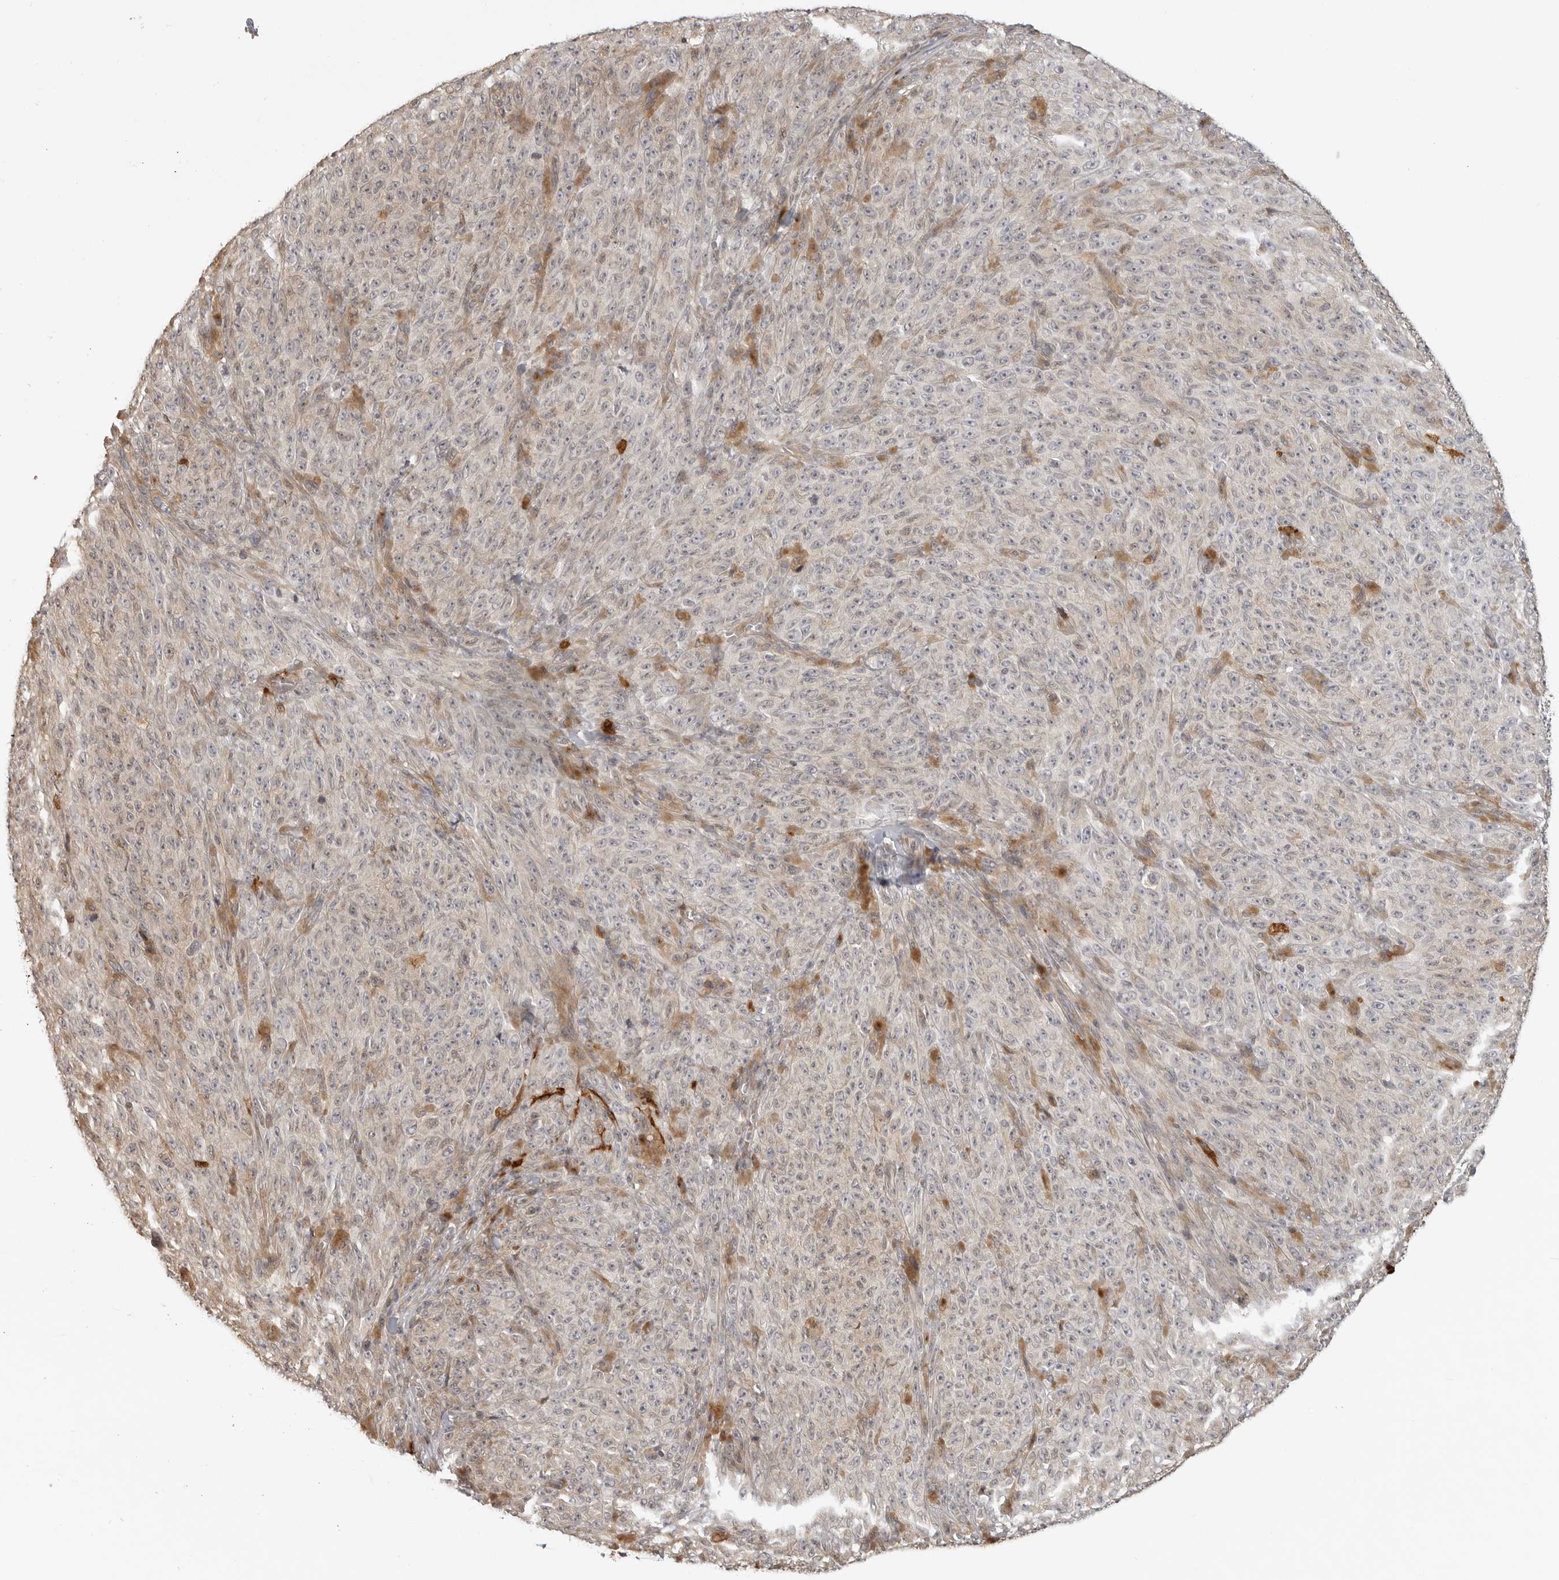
{"staining": {"intensity": "negative", "quantity": "none", "location": "none"}, "tissue": "melanoma", "cell_type": "Tumor cells", "image_type": "cancer", "snomed": [{"axis": "morphology", "description": "Malignant melanoma, NOS"}, {"axis": "topography", "description": "Skin"}], "caption": "There is no significant positivity in tumor cells of malignant melanoma. (Immunohistochemistry (ihc), brightfield microscopy, high magnification).", "gene": "IDO1", "patient": {"sex": "female", "age": 82}}